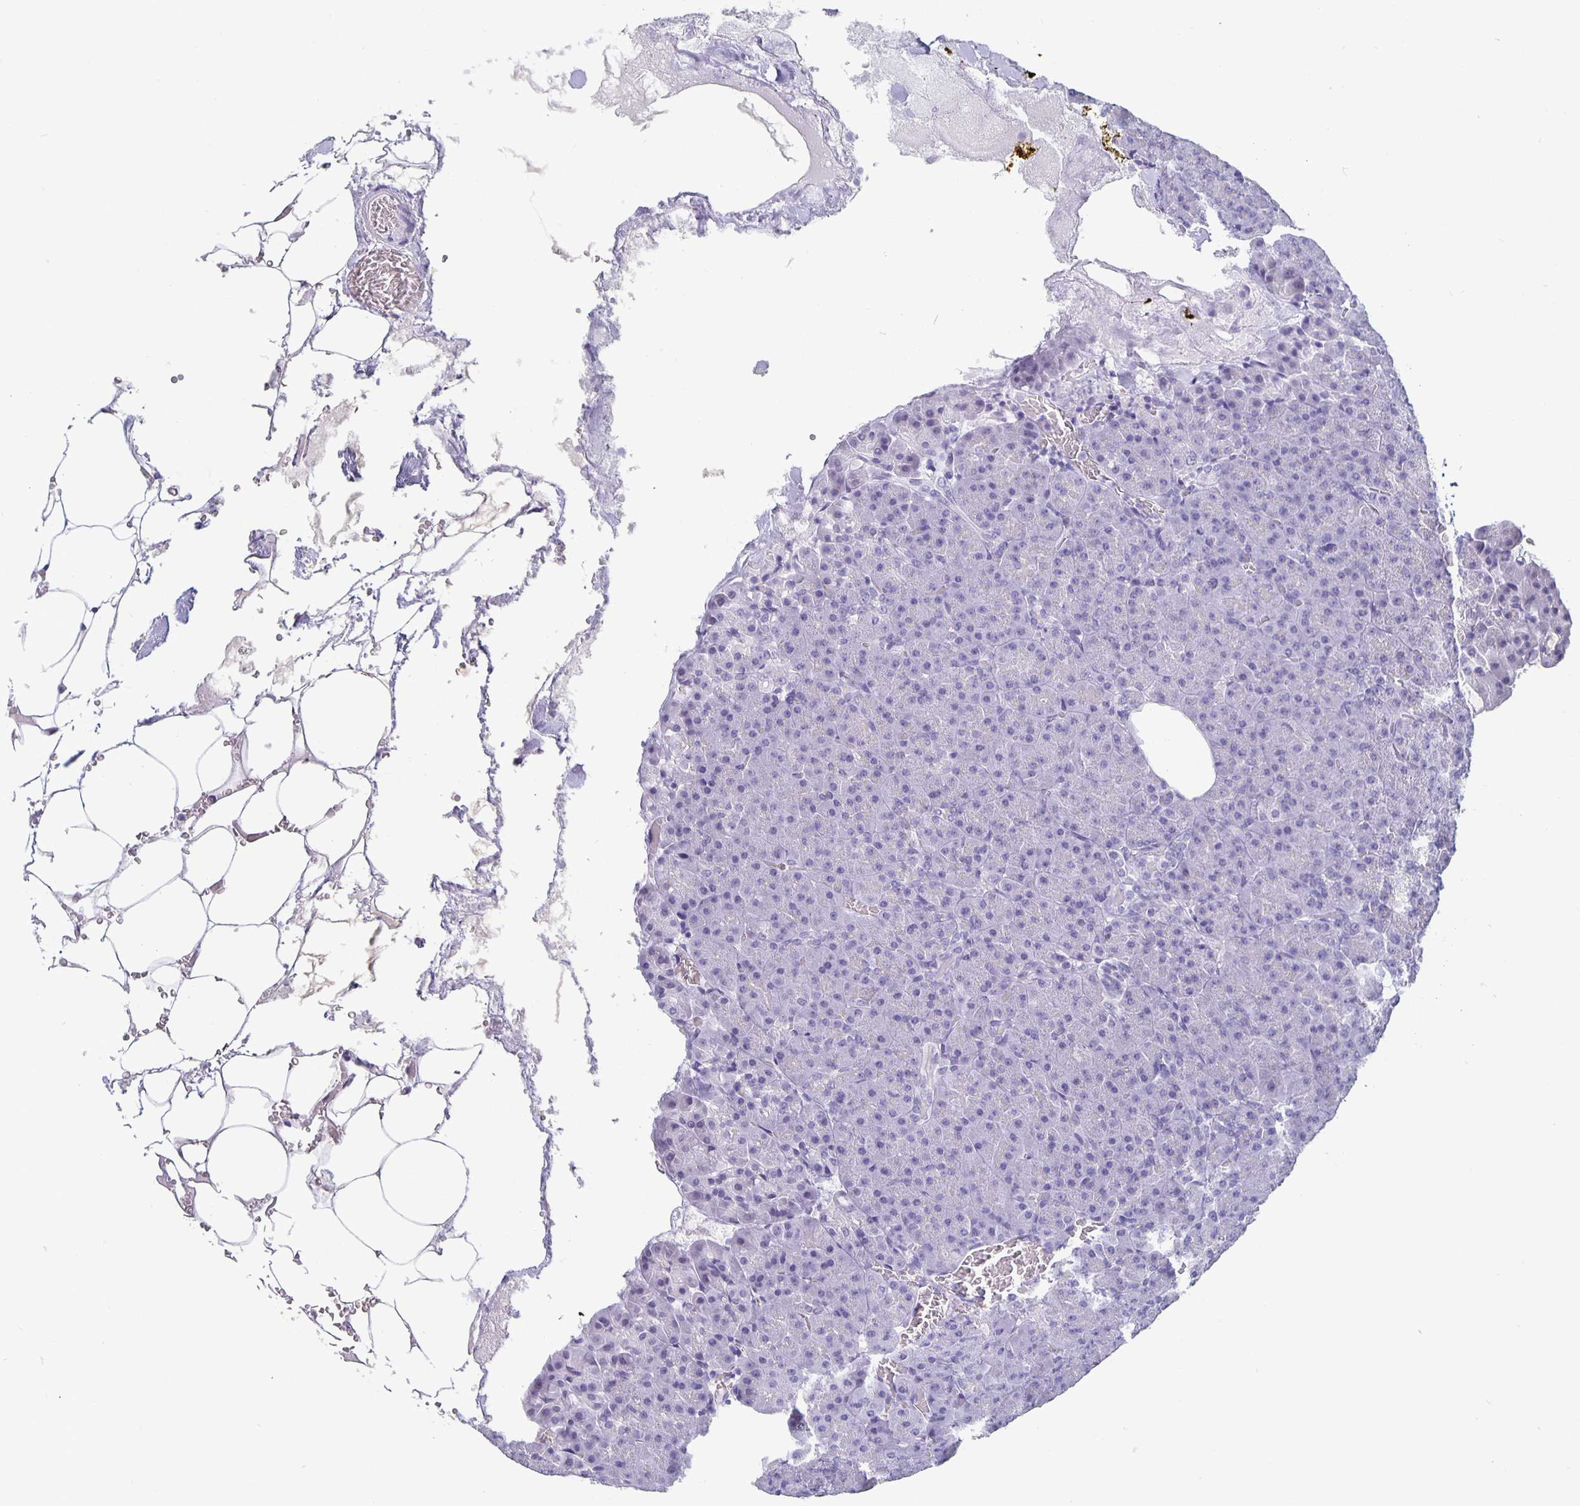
{"staining": {"intensity": "negative", "quantity": "none", "location": "none"}, "tissue": "pancreas", "cell_type": "Exocrine glandular cells", "image_type": "normal", "snomed": [{"axis": "morphology", "description": "Normal tissue, NOS"}, {"axis": "topography", "description": "Pancreas"}], "caption": "This image is of benign pancreas stained with IHC to label a protein in brown with the nuclei are counter-stained blue. There is no expression in exocrine glandular cells.", "gene": "SATB2", "patient": {"sex": "female", "age": 74}}